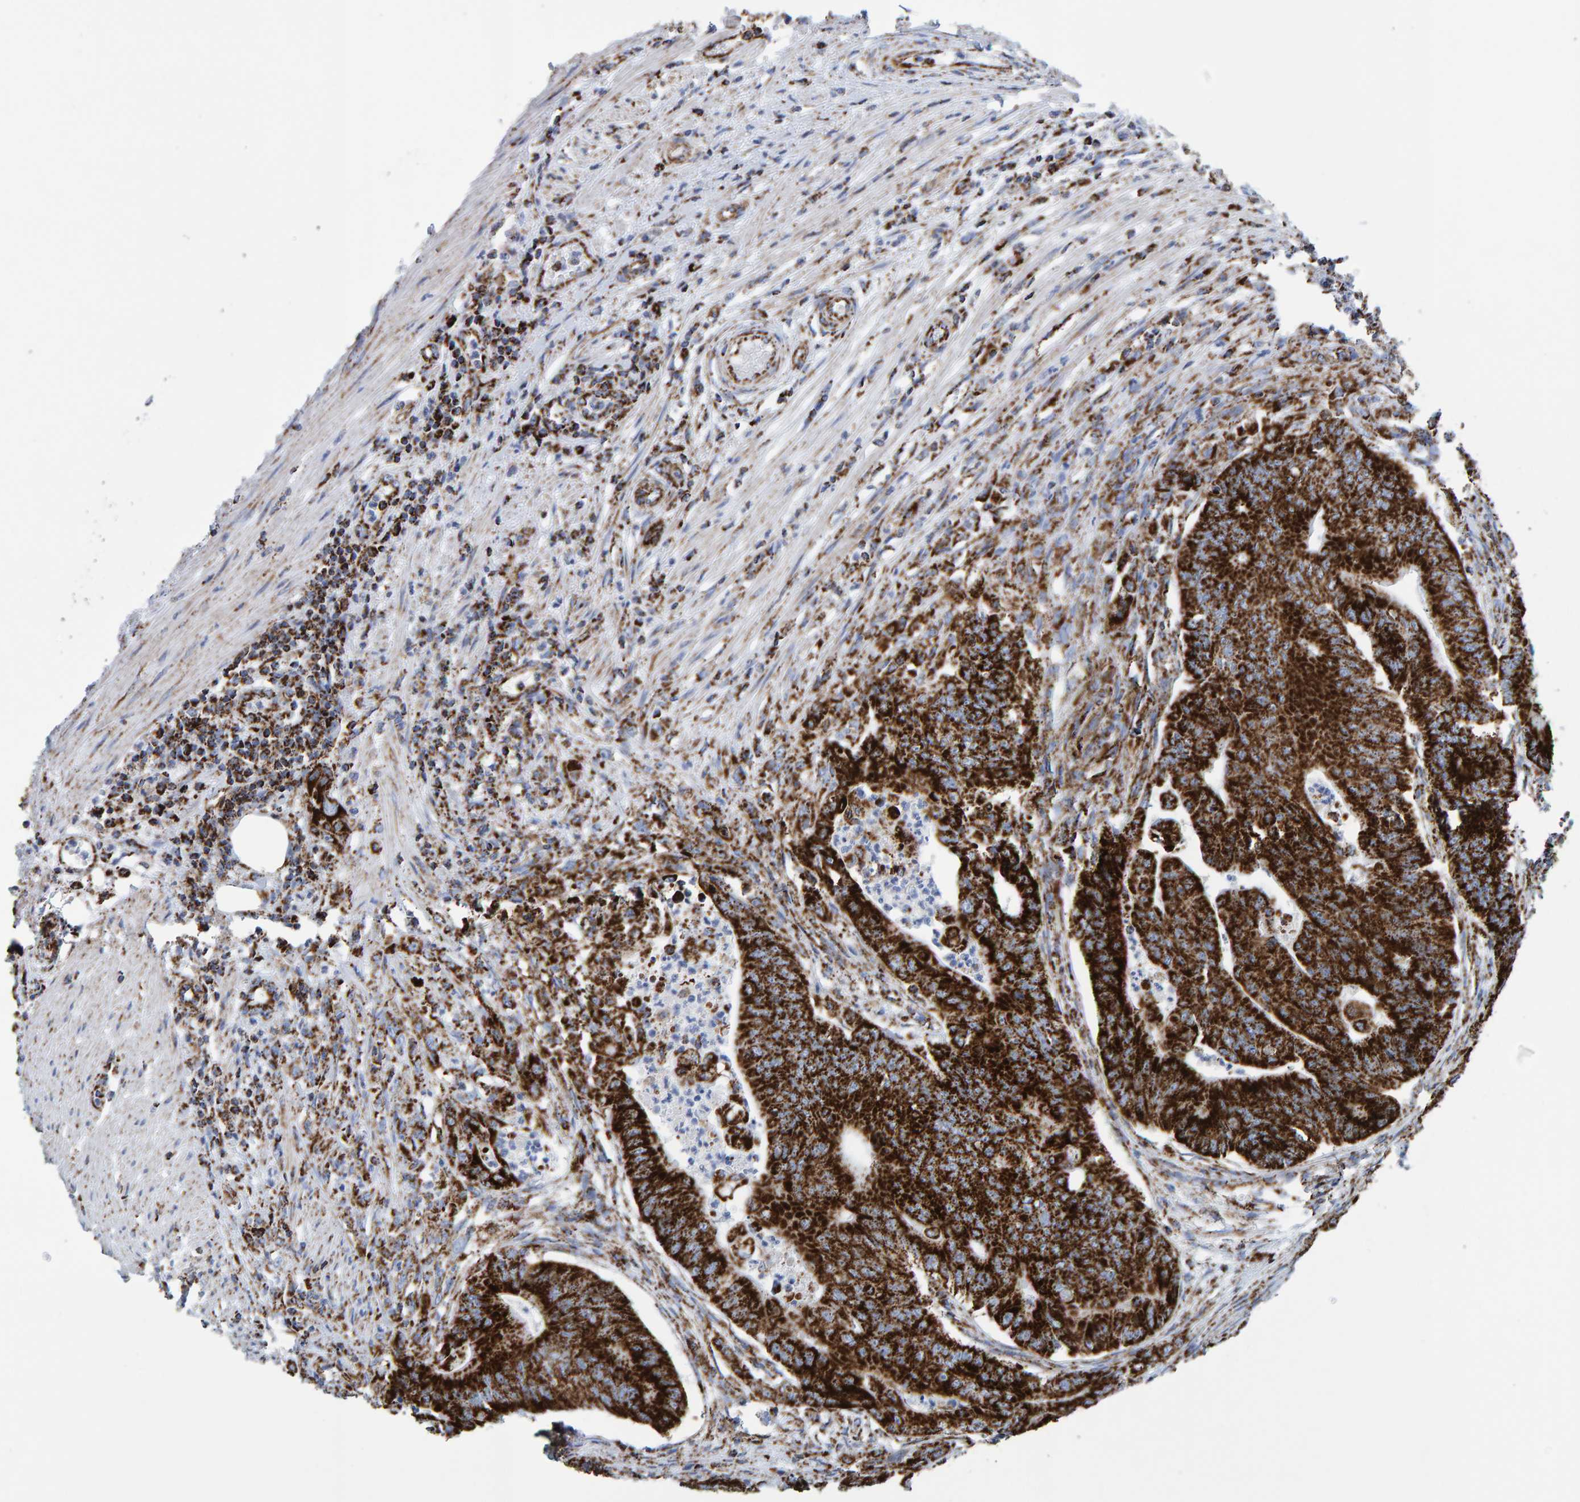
{"staining": {"intensity": "strong", "quantity": ">75%", "location": "cytoplasmic/membranous"}, "tissue": "colorectal cancer", "cell_type": "Tumor cells", "image_type": "cancer", "snomed": [{"axis": "morphology", "description": "Adenoma, NOS"}, {"axis": "morphology", "description": "Adenocarcinoma, NOS"}, {"axis": "topography", "description": "Colon"}], "caption": "Immunohistochemical staining of human colorectal cancer exhibits high levels of strong cytoplasmic/membranous protein expression in approximately >75% of tumor cells.", "gene": "ENSG00000262660", "patient": {"sex": "male", "age": 79}}